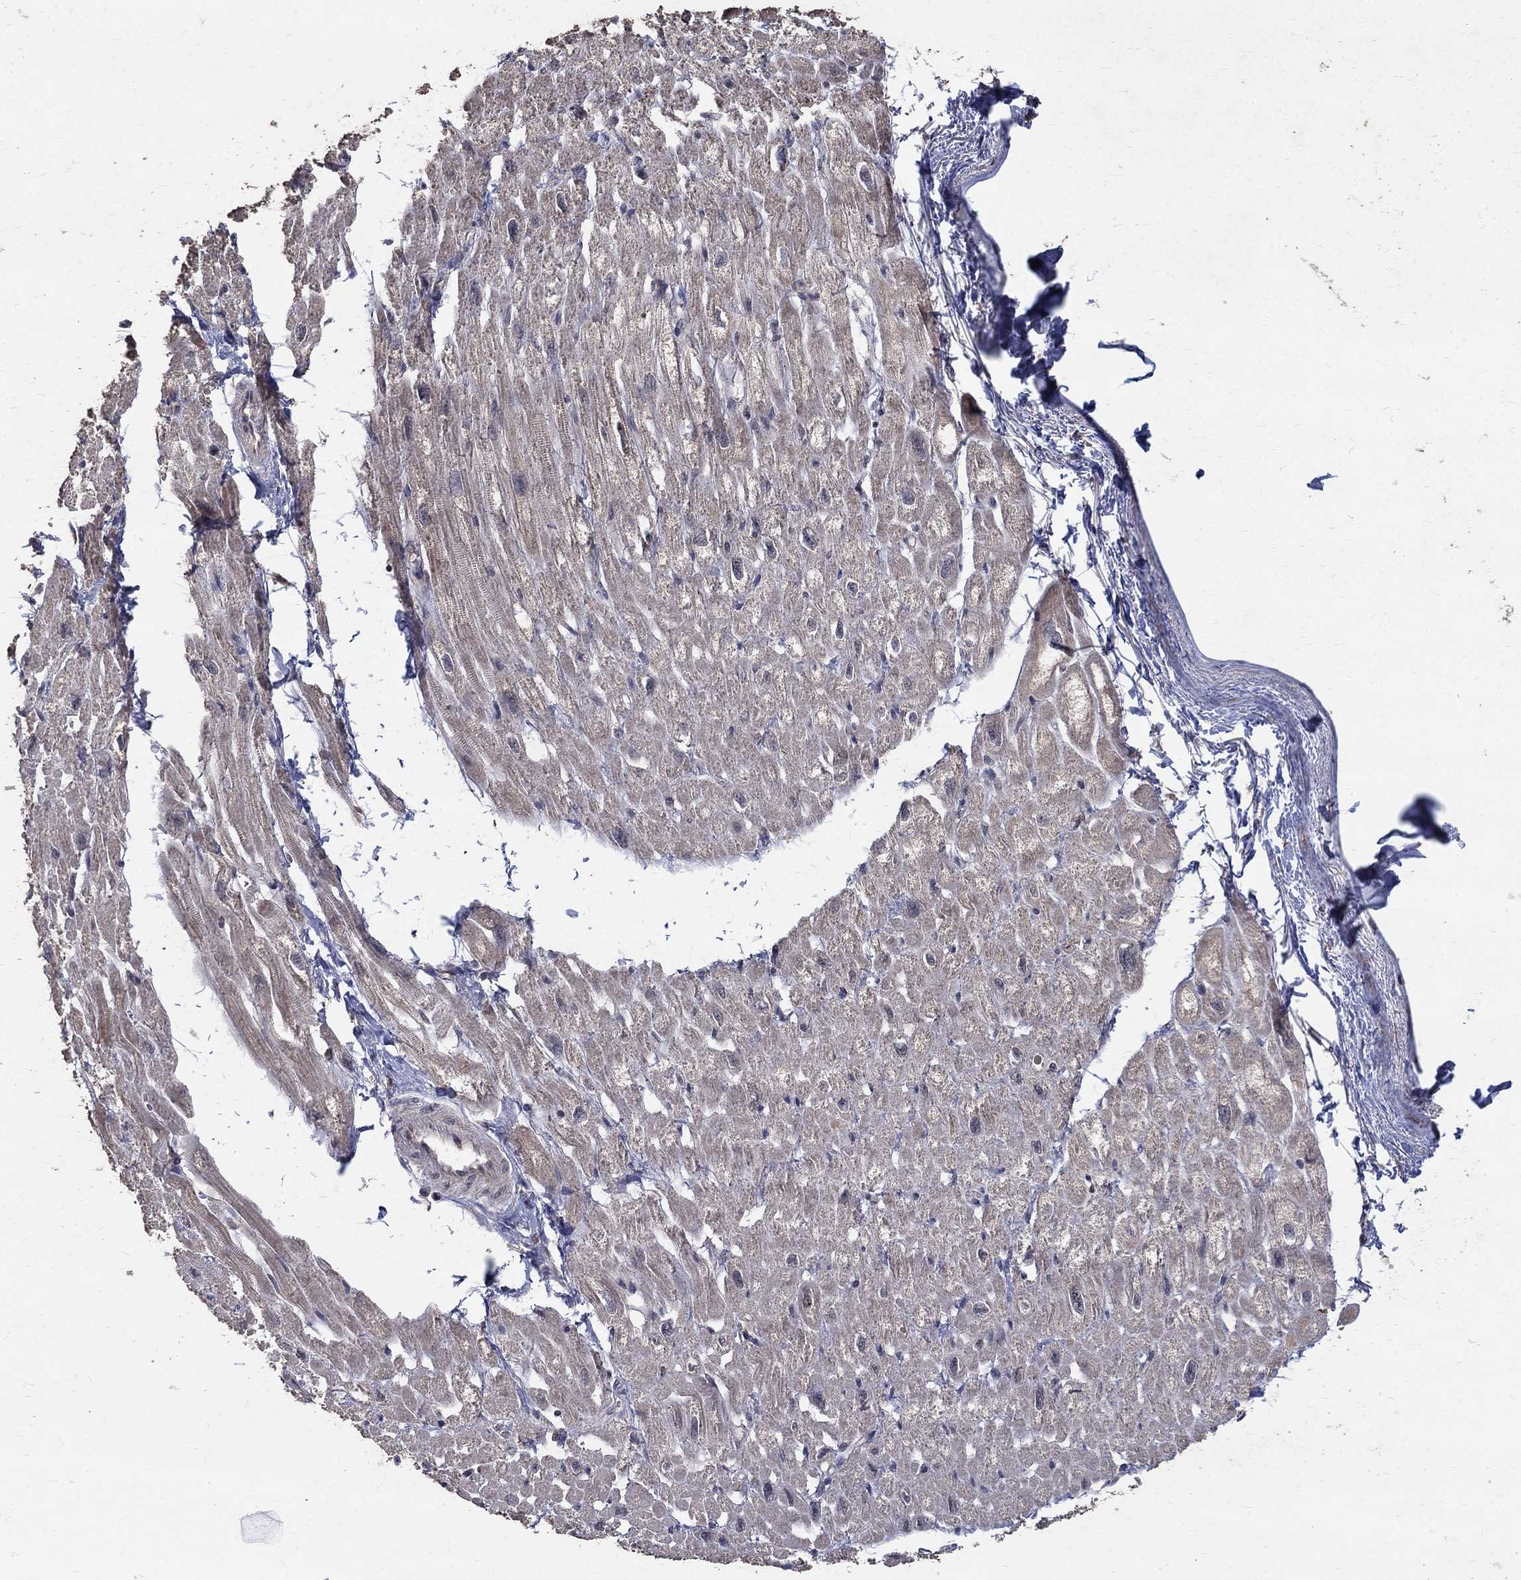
{"staining": {"intensity": "negative", "quantity": "none", "location": "none"}, "tissue": "heart muscle", "cell_type": "Cardiomyocytes", "image_type": "normal", "snomed": [{"axis": "morphology", "description": "Normal tissue, NOS"}, {"axis": "topography", "description": "Heart"}], "caption": "Cardiomyocytes are negative for protein expression in unremarkable human heart muscle.", "gene": "C17orf75", "patient": {"sex": "male", "age": 66}}